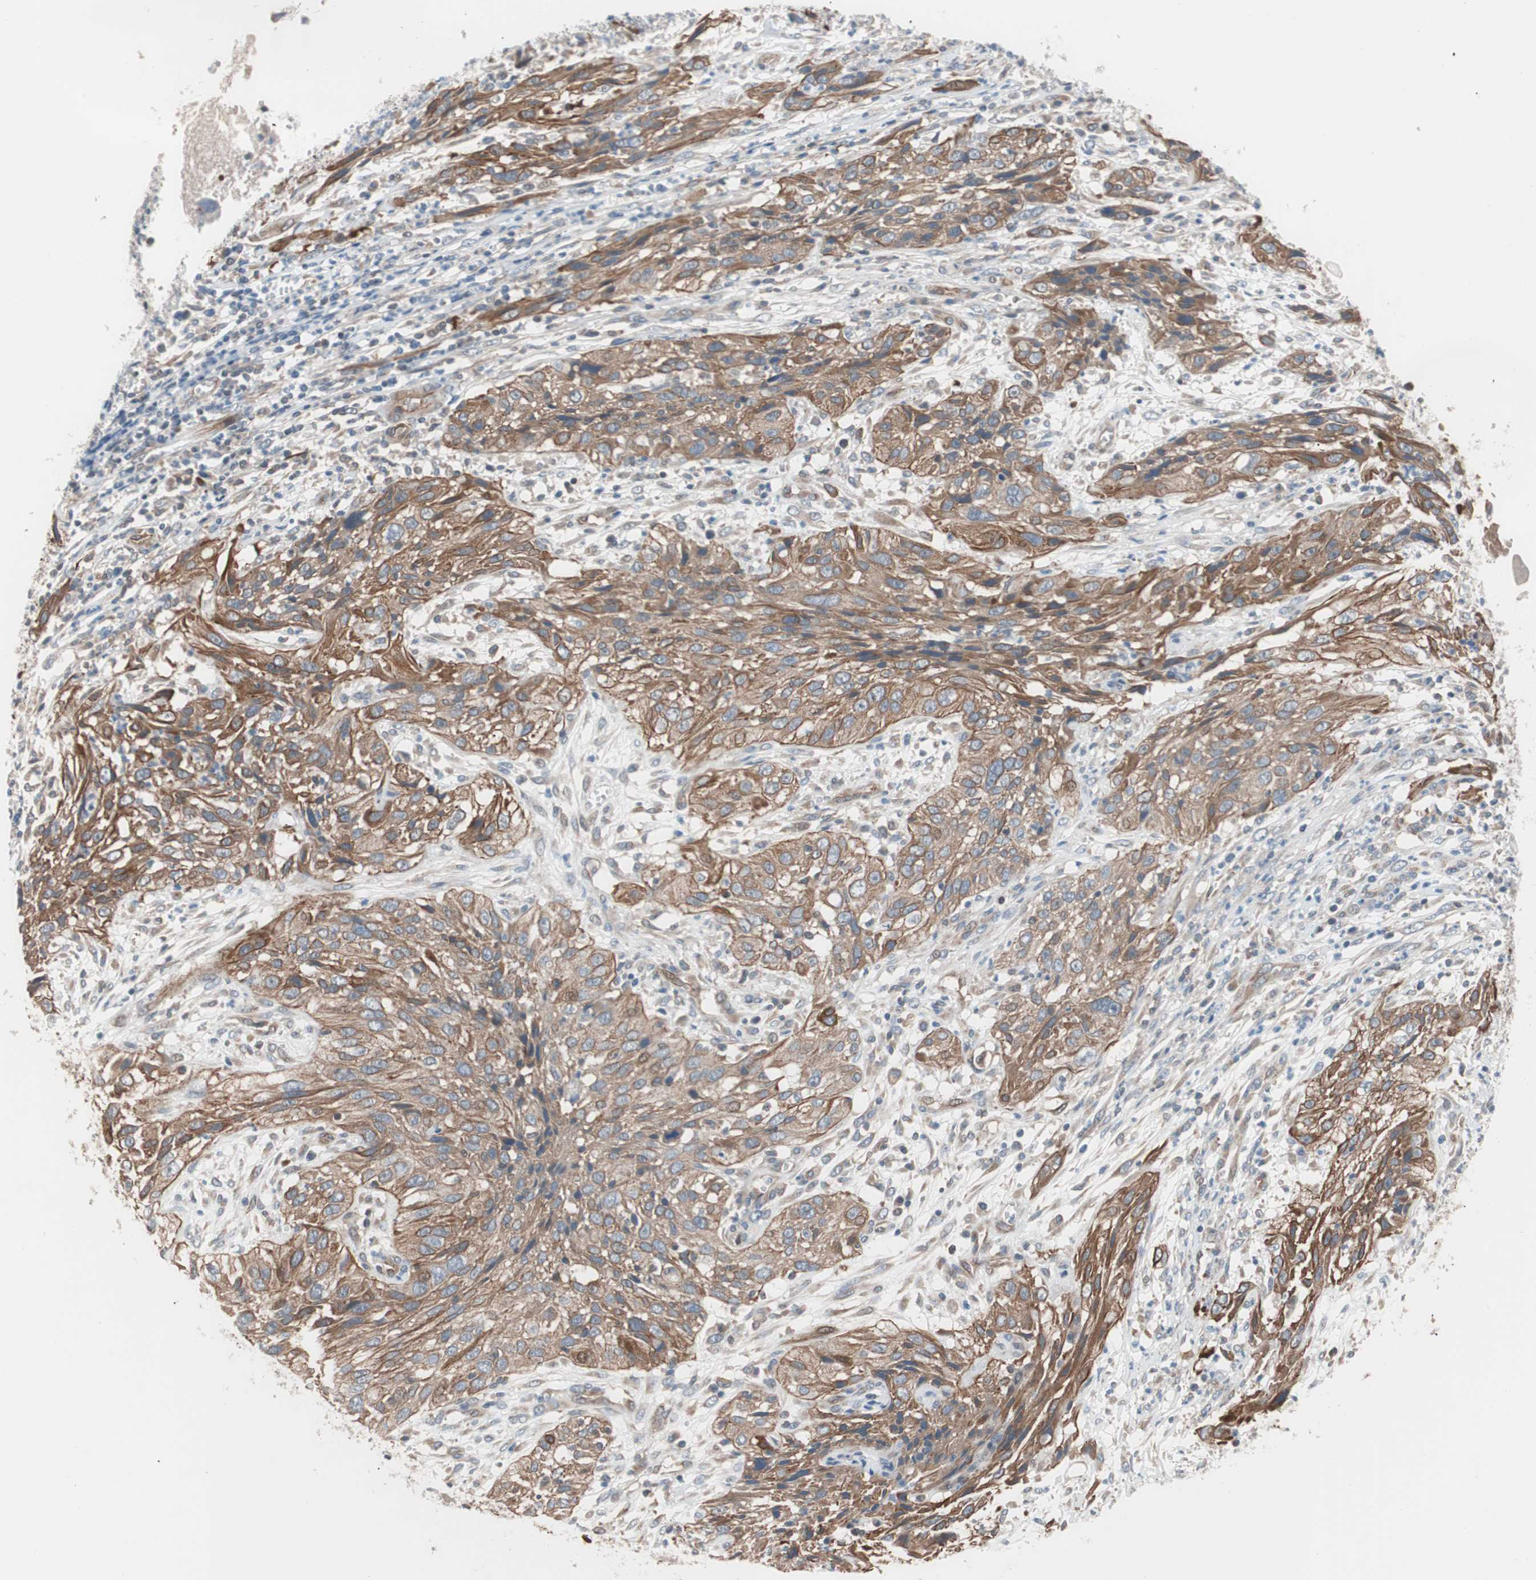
{"staining": {"intensity": "moderate", "quantity": ">75%", "location": "cytoplasmic/membranous"}, "tissue": "cervical cancer", "cell_type": "Tumor cells", "image_type": "cancer", "snomed": [{"axis": "morphology", "description": "Squamous cell carcinoma, NOS"}, {"axis": "topography", "description": "Cervix"}], "caption": "Cervical cancer (squamous cell carcinoma) stained with IHC displays moderate cytoplasmic/membranous staining in approximately >75% of tumor cells.", "gene": "SMG1", "patient": {"sex": "female", "age": 32}}